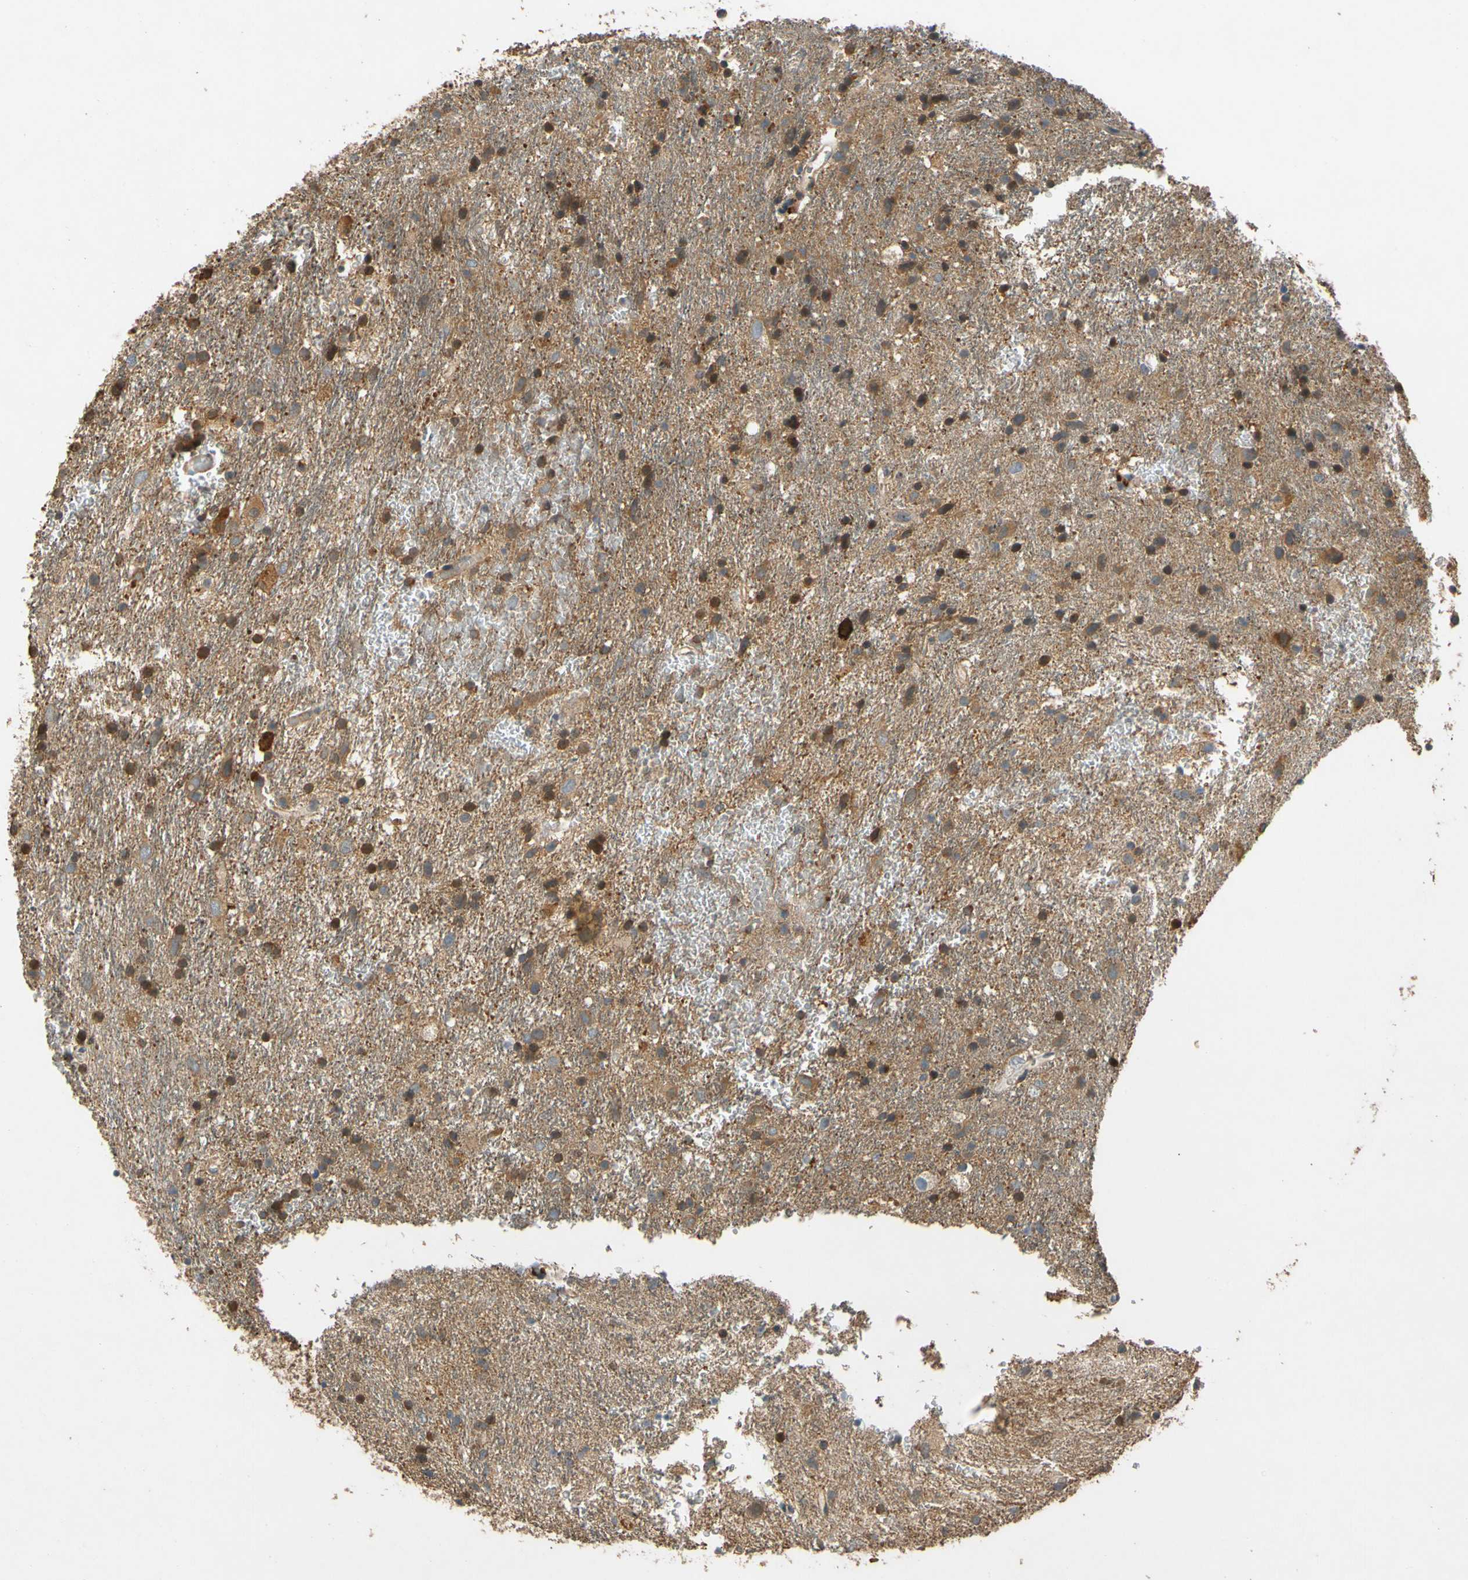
{"staining": {"intensity": "strong", "quantity": "25%-75%", "location": "cytoplasmic/membranous"}, "tissue": "glioma", "cell_type": "Tumor cells", "image_type": "cancer", "snomed": [{"axis": "morphology", "description": "Glioma, malignant, Low grade"}, {"axis": "topography", "description": "Brain"}], "caption": "Tumor cells display high levels of strong cytoplasmic/membranous staining in approximately 25%-75% of cells in low-grade glioma (malignant). The staining is performed using DAB (3,3'-diaminobenzidine) brown chromogen to label protein expression. The nuclei are counter-stained blue using hematoxylin.", "gene": "USP46", "patient": {"sex": "male", "age": 77}}